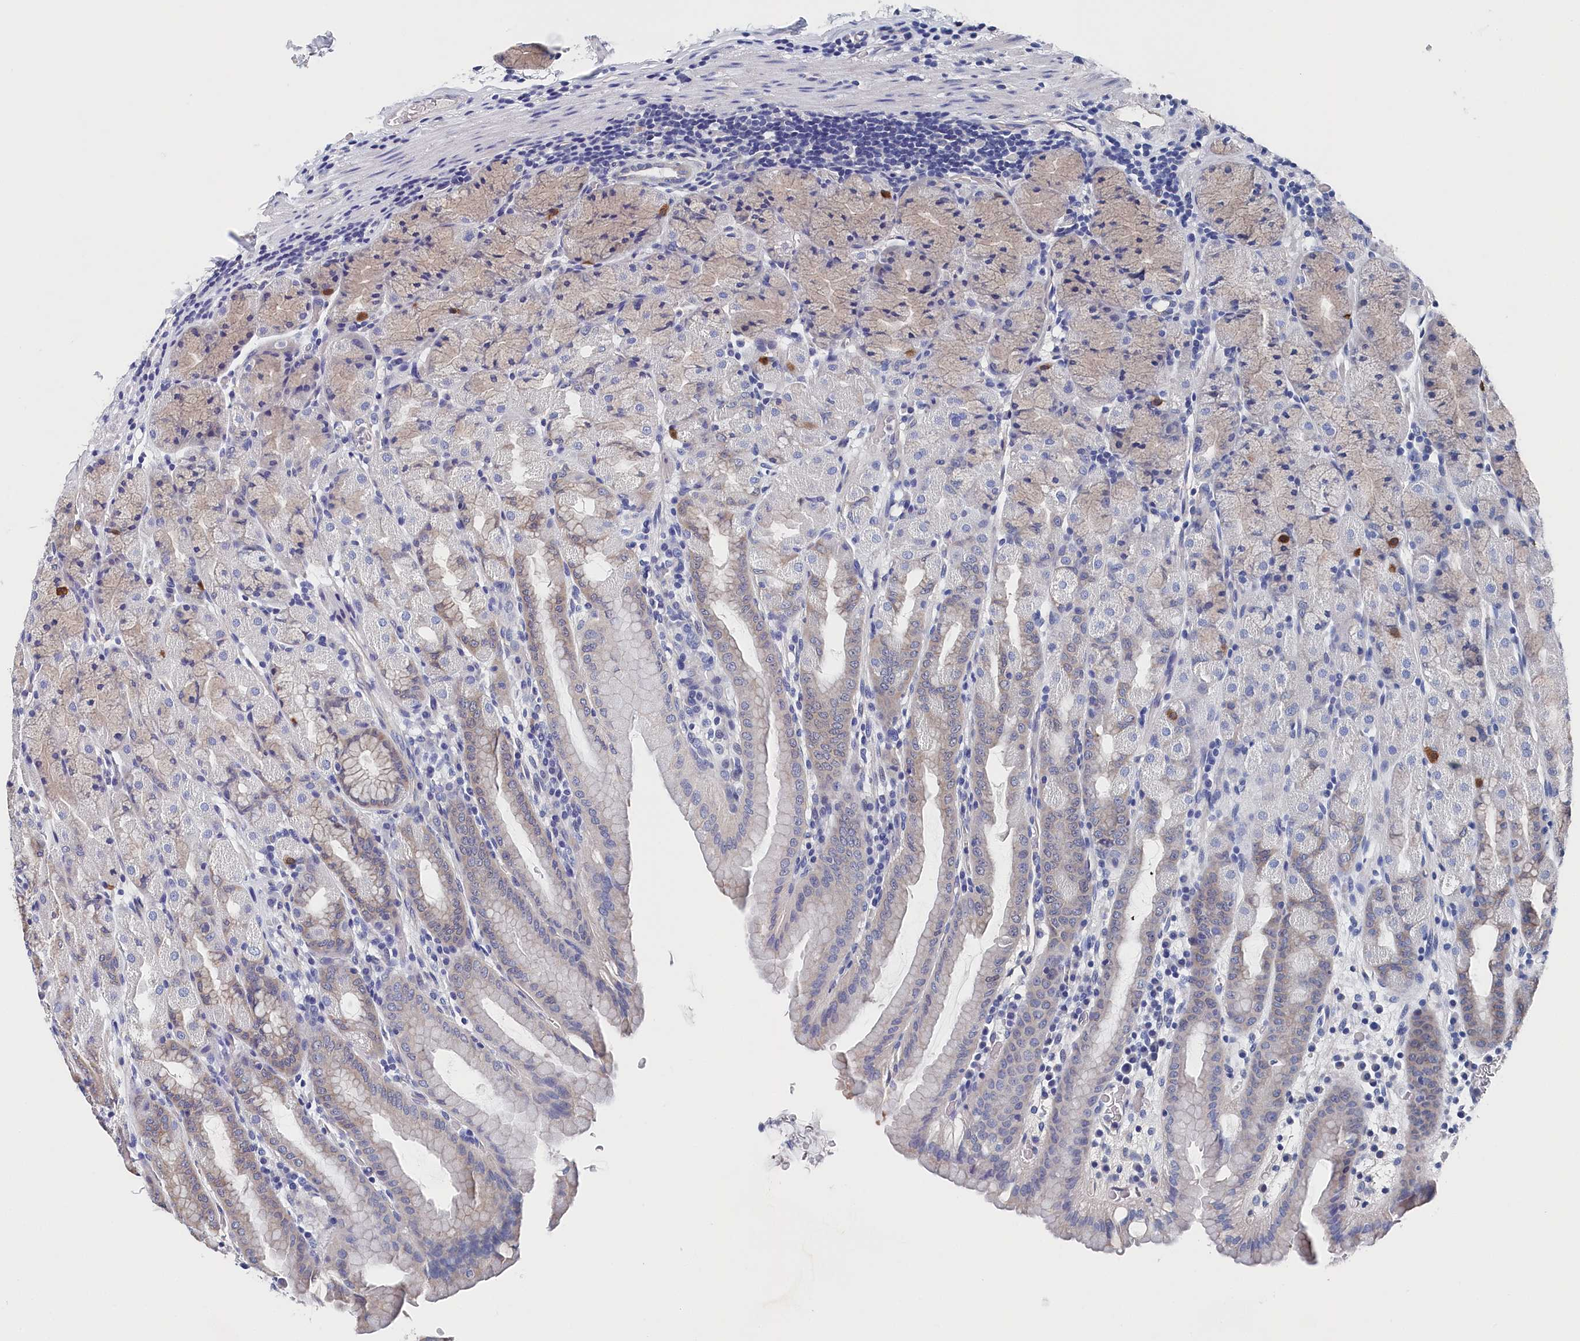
{"staining": {"intensity": "weak", "quantity": "<25%", "location": "cytoplasmic/membranous"}, "tissue": "stomach", "cell_type": "Glandular cells", "image_type": "normal", "snomed": [{"axis": "morphology", "description": "Normal tissue, NOS"}, {"axis": "topography", "description": "Stomach, upper"}], "caption": "This photomicrograph is of benign stomach stained with immunohistochemistry to label a protein in brown with the nuclei are counter-stained blue. There is no staining in glandular cells.", "gene": "BHMT", "patient": {"sex": "male", "age": 68}}